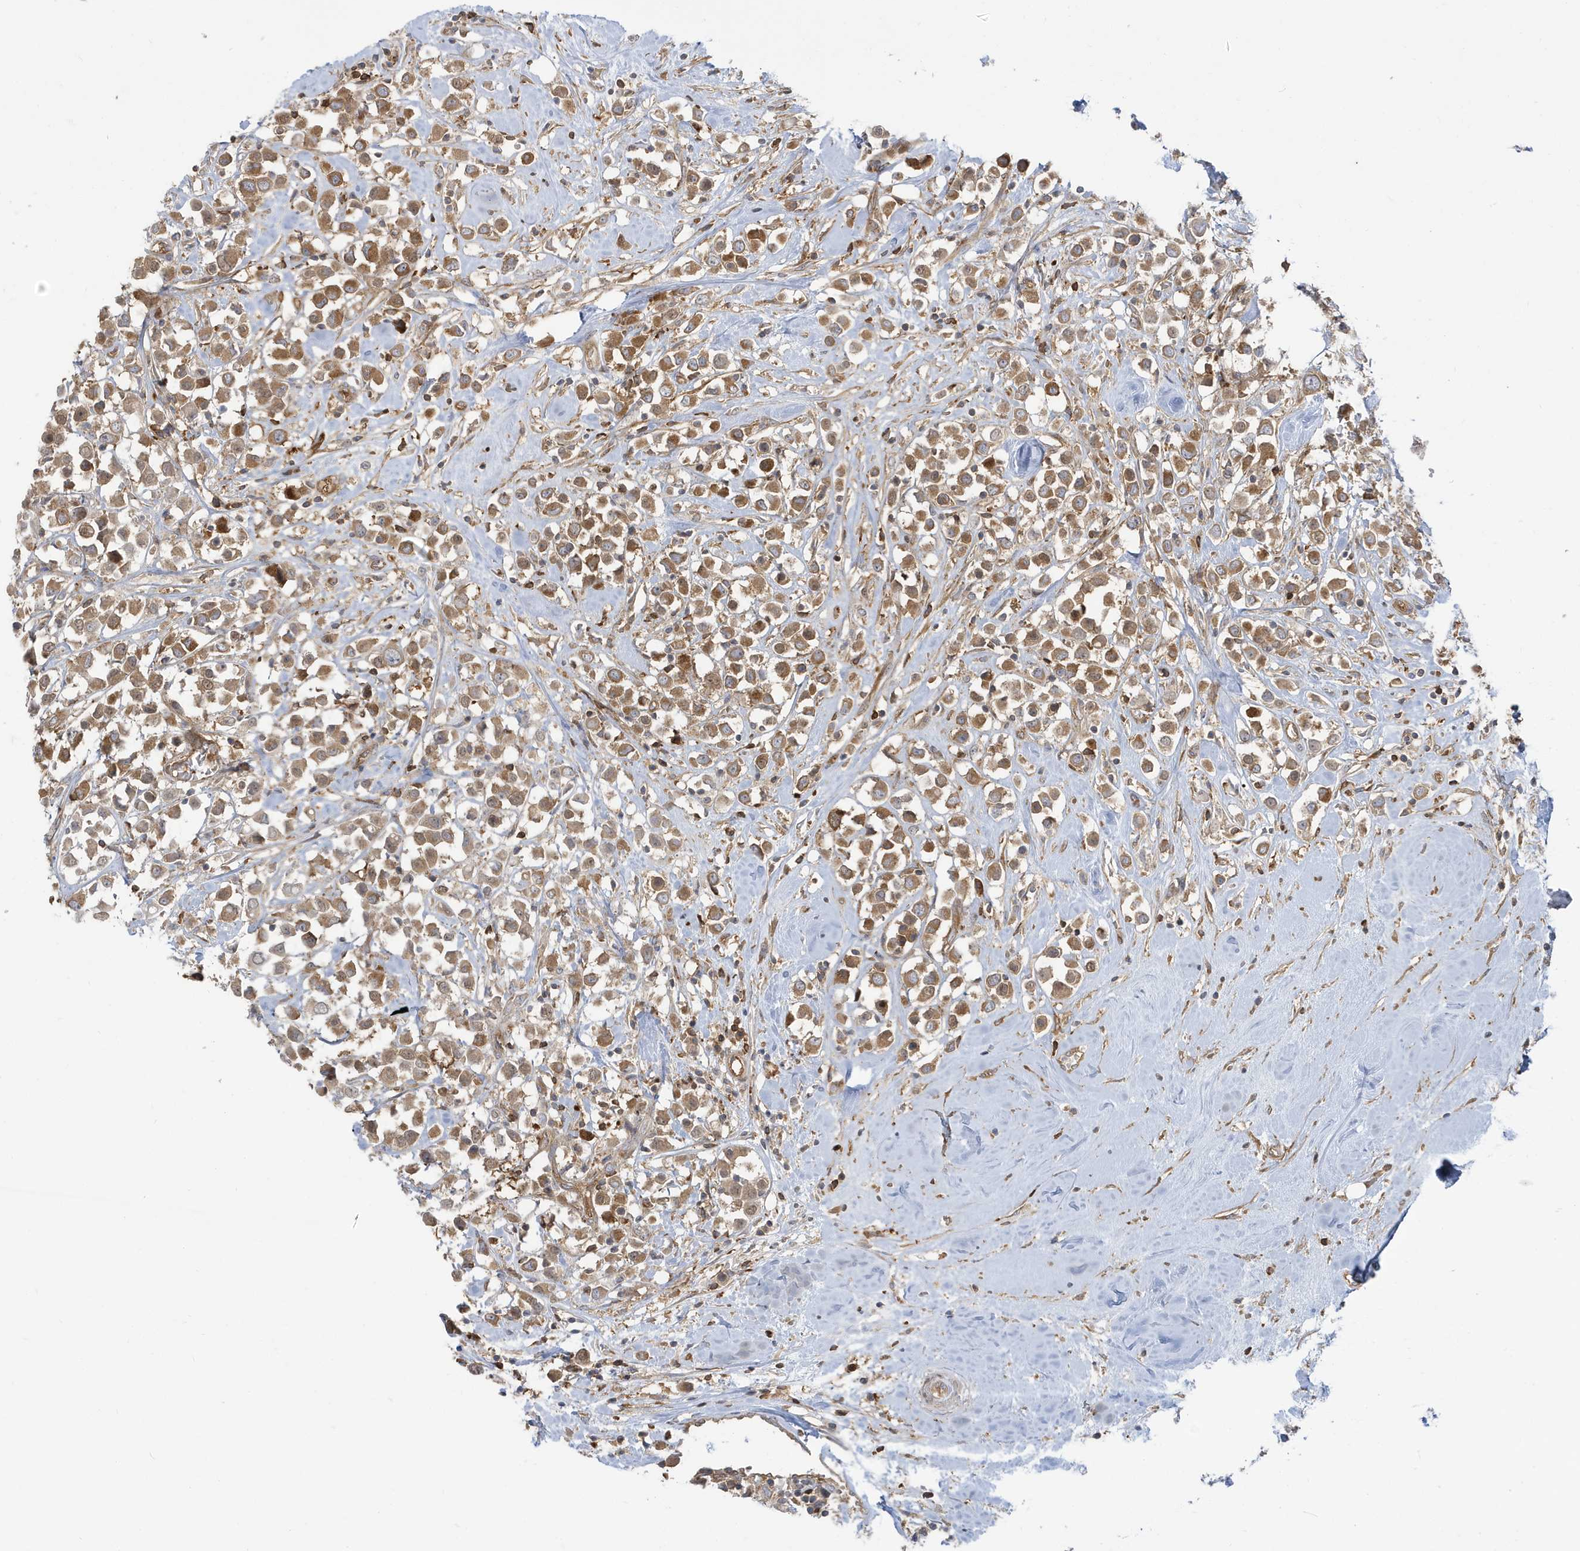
{"staining": {"intensity": "moderate", "quantity": ">75%", "location": "cytoplasmic/membranous"}, "tissue": "breast cancer", "cell_type": "Tumor cells", "image_type": "cancer", "snomed": [{"axis": "morphology", "description": "Duct carcinoma"}, {"axis": "topography", "description": "Breast"}], "caption": "DAB (3,3'-diaminobenzidine) immunohistochemical staining of breast cancer (infiltrating ductal carcinoma) exhibits moderate cytoplasmic/membranous protein expression in about >75% of tumor cells.", "gene": "STAM", "patient": {"sex": "female", "age": 61}}